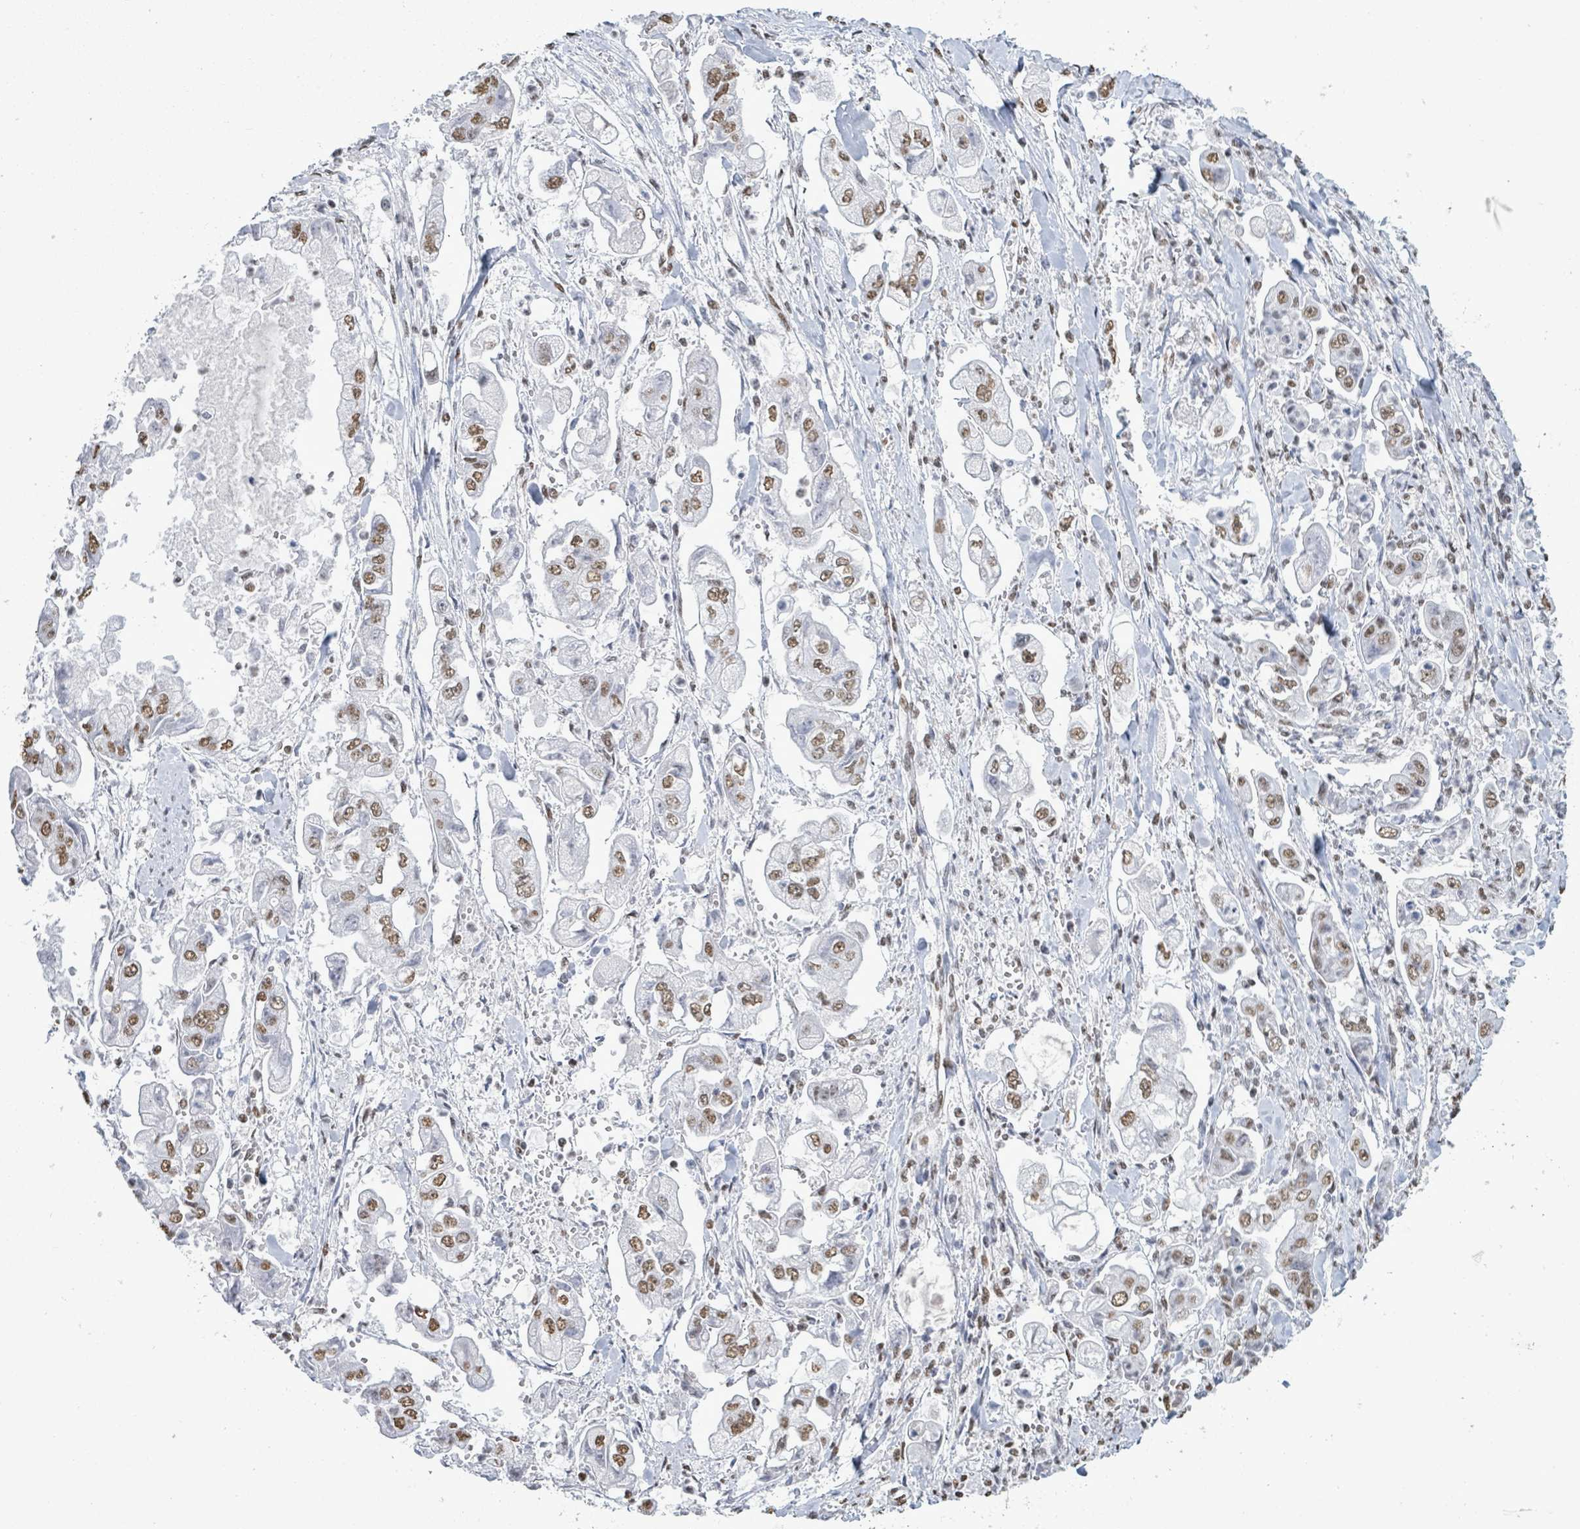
{"staining": {"intensity": "weak", "quantity": ">75%", "location": "nuclear"}, "tissue": "stomach cancer", "cell_type": "Tumor cells", "image_type": "cancer", "snomed": [{"axis": "morphology", "description": "Adenocarcinoma, NOS"}, {"axis": "topography", "description": "Stomach"}], "caption": "Tumor cells exhibit low levels of weak nuclear expression in about >75% of cells in stomach cancer. (Stains: DAB in brown, nuclei in blue, Microscopy: brightfield microscopy at high magnification).", "gene": "SAMD14", "patient": {"sex": "male", "age": 62}}